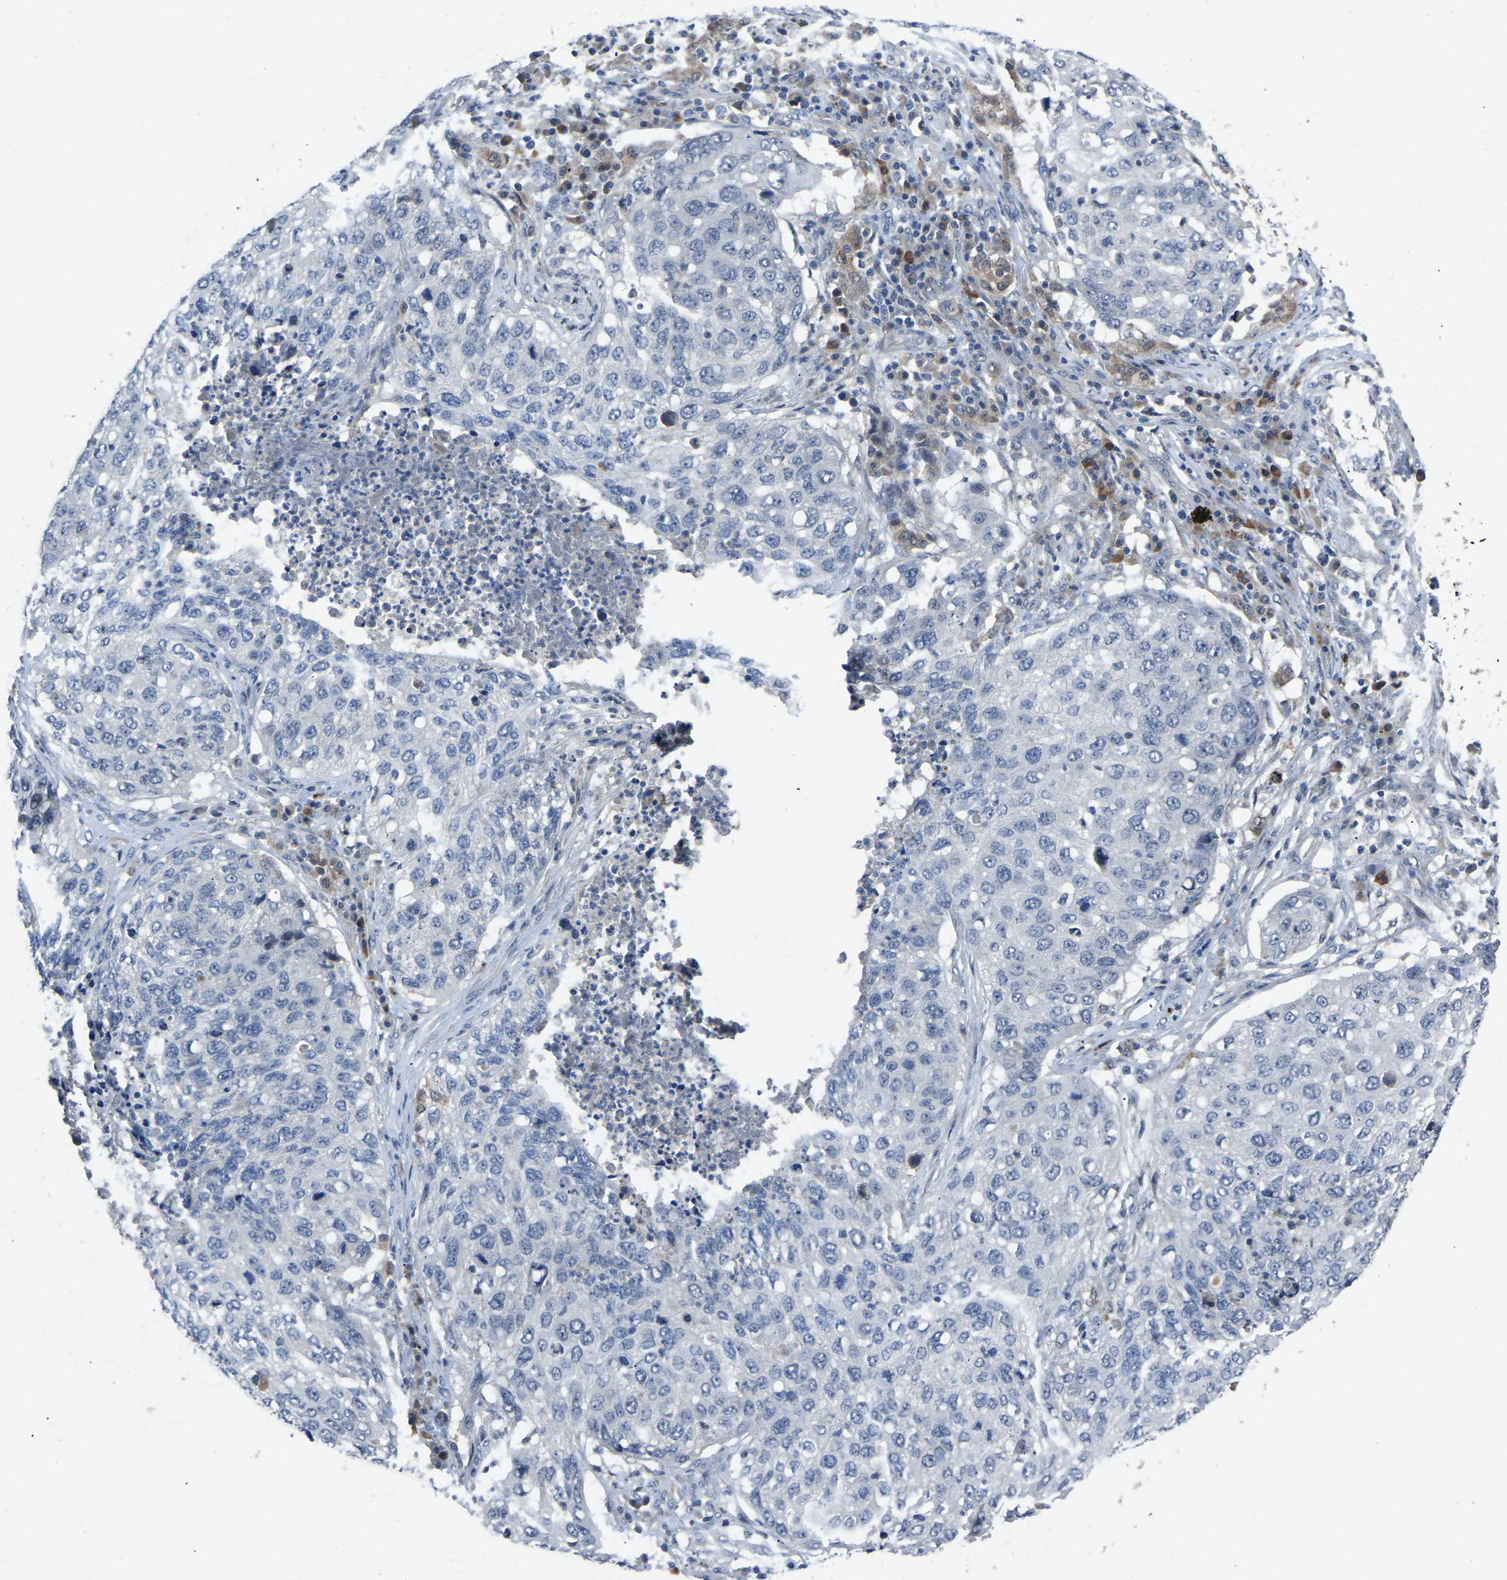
{"staining": {"intensity": "negative", "quantity": "none", "location": "none"}, "tissue": "lung cancer", "cell_type": "Tumor cells", "image_type": "cancer", "snomed": [{"axis": "morphology", "description": "Squamous cell carcinoma, NOS"}, {"axis": "topography", "description": "Lung"}], "caption": "An immunohistochemistry (IHC) image of squamous cell carcinoma (lung) is shown. There is no staining in tumor cells of squamous cell carcinoma (lung).", "gene": "FHIT", "patient": {"sex": "female", "age": 63}}